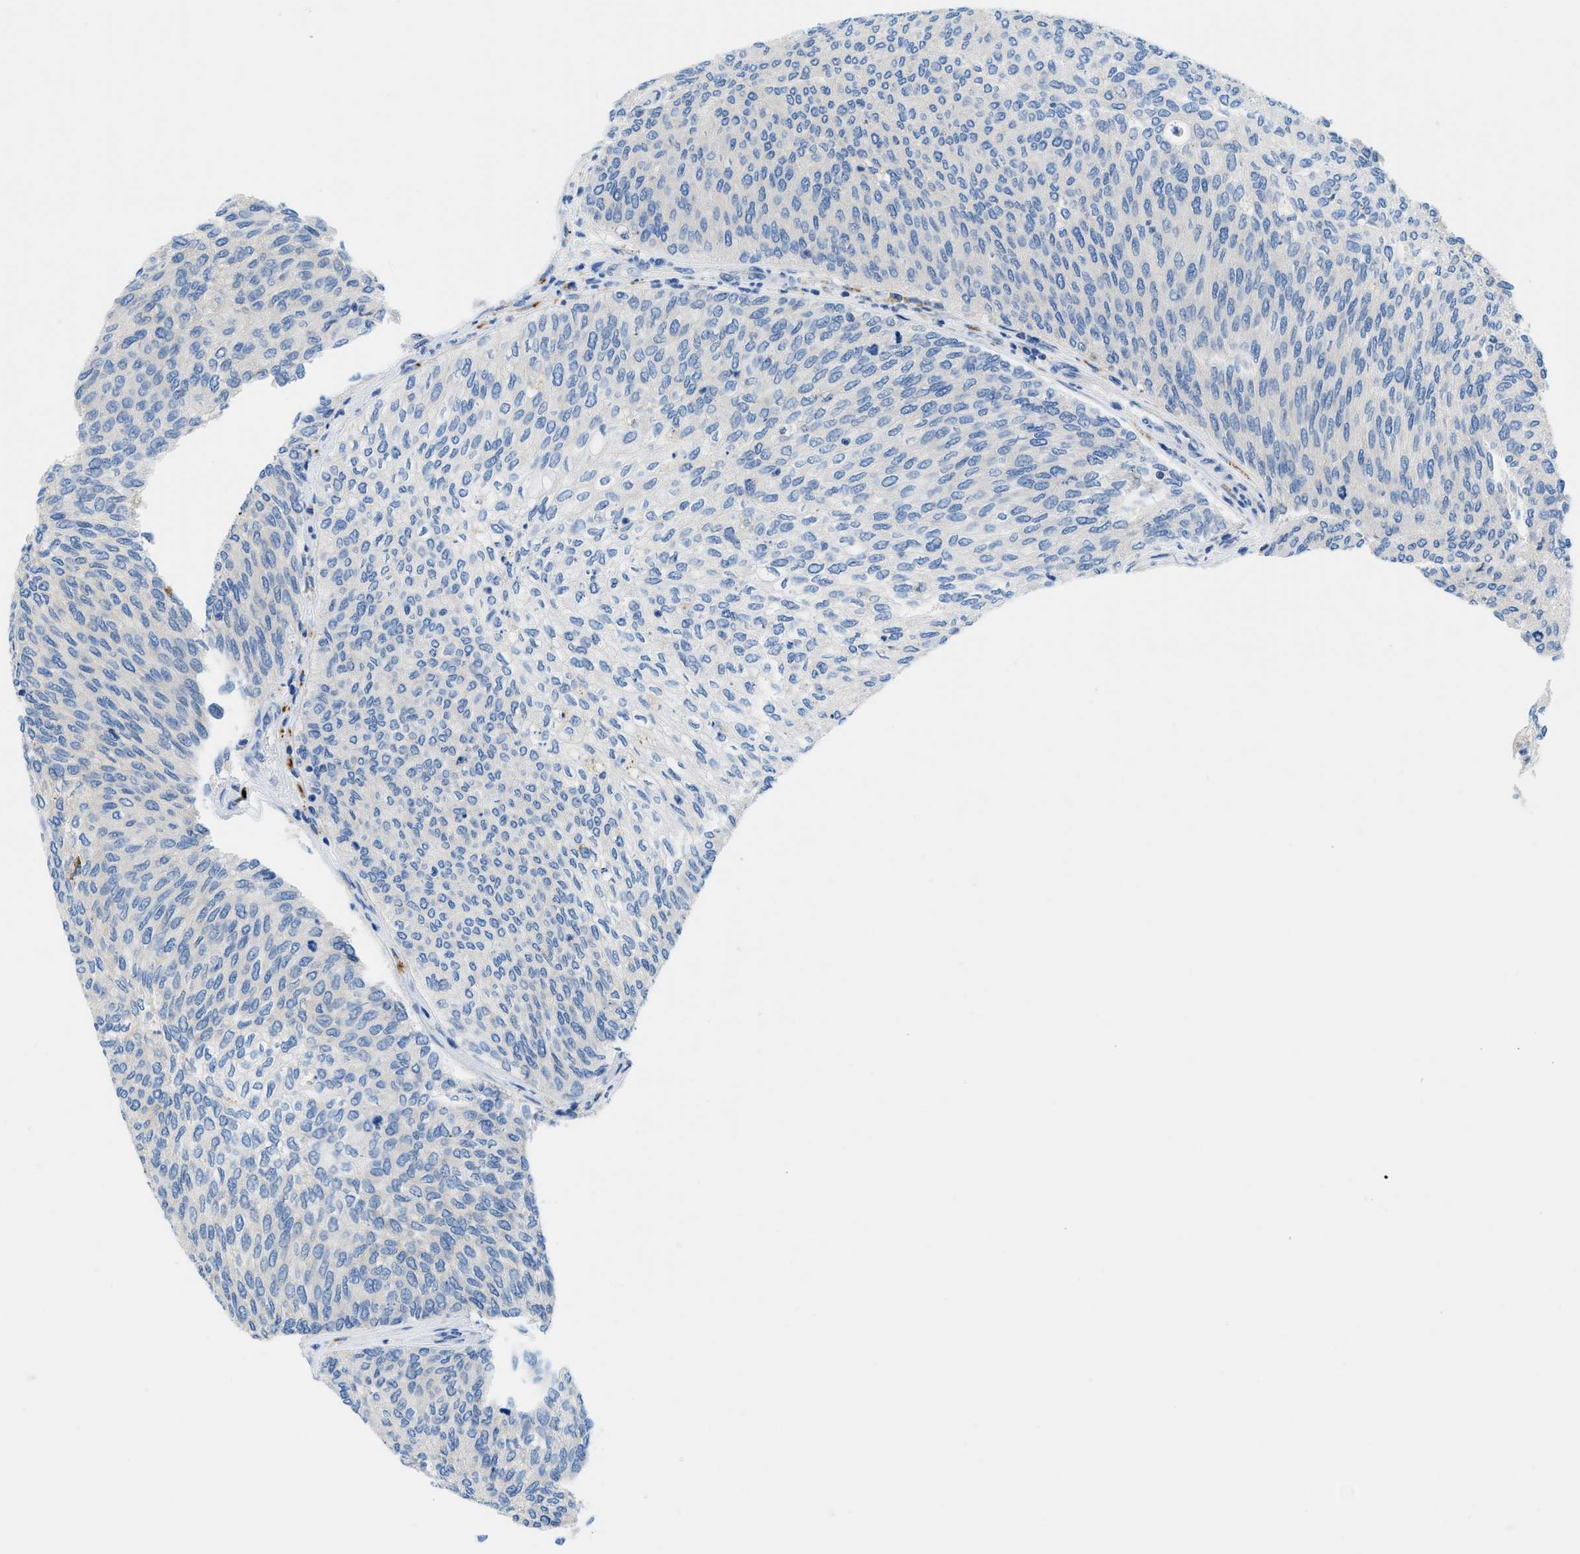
{"staining": {"intensity": "negative", "quantity": "none", "location": "none"}, "tissue": "urothelial cancer", "cell_type": "Tumor cells", "image_type": "cancer", "snomed": [{"axis": "morphology", "description": "Urothelial carcinoma, Low grade"}, {"axis": "topography", "description": "Urinary bladder"}], "caption": "Micrograph shows no protein staining in tumor cells of urothelial cancer tissue.", "gene": "TMEM248", "patient": {"sex": "female", "age": 79}}